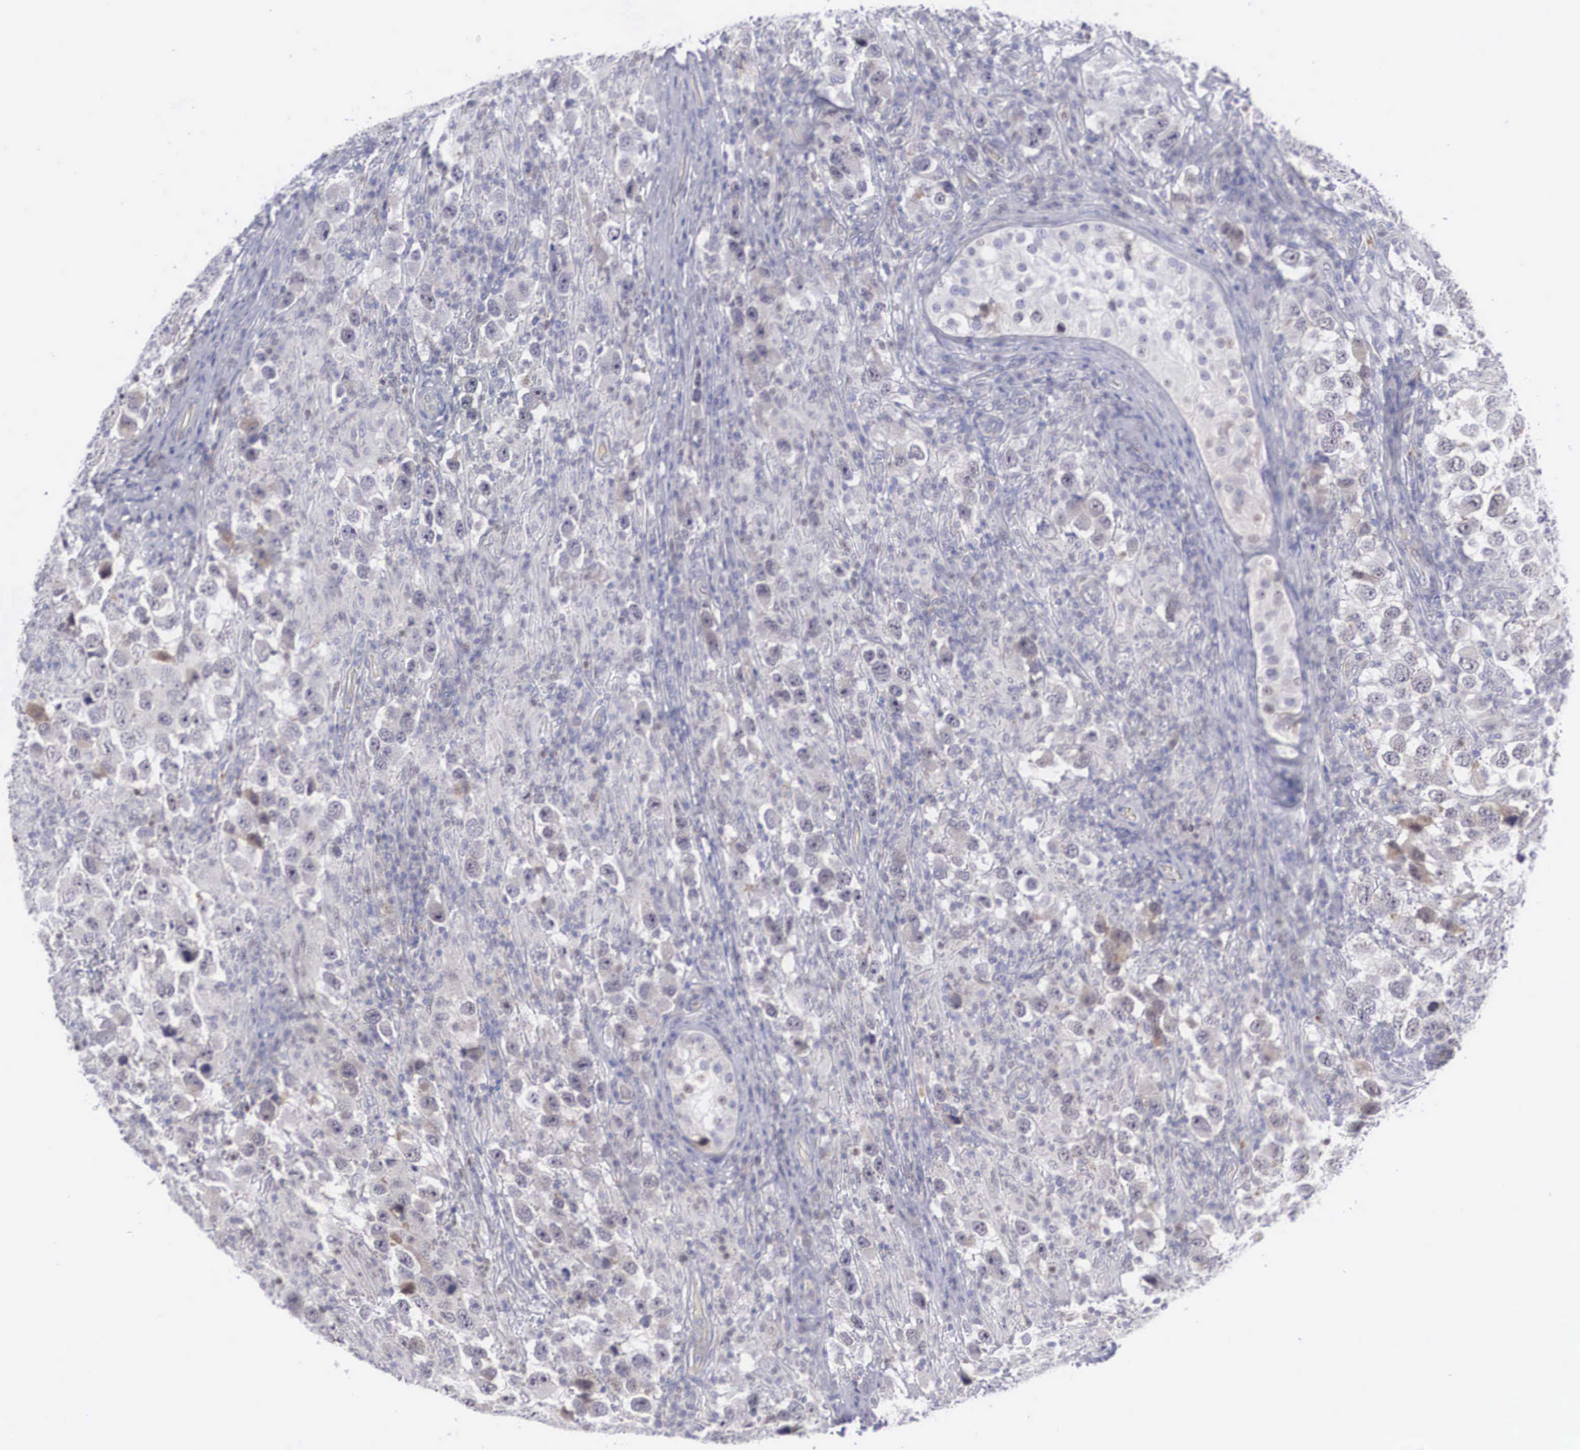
{"staining": {"intensity": "weak", "quantity": "<25%", "location": "cytoplasmic/membranous,nuclear"}, "tissue": "testis cancer", "cell_type": "Tumor cells", "image_type": "cancer", "snomed": [{"axis": "morphology", "description": "Carcinoma, Embryonal, NOS"}, {"axis": "topography", "description": "Testis"}], "caption": "High magnification brightfield microscopy of embryonal carcinoma (testis) stained with DAB (3,3'-diaminobenzidine) (brown) and counterstained with hematoxylin (blue): tumor cells show no significant expression. Brightfield microscopy of immunohistochemistry (IHC) stained with DAB (3,3'-diaminobenzidine) (brown) and hematoxylin (blue), captured at high magnification.", "gene": "RBPJ", "patient": {"sex": "male", "age": 21}}